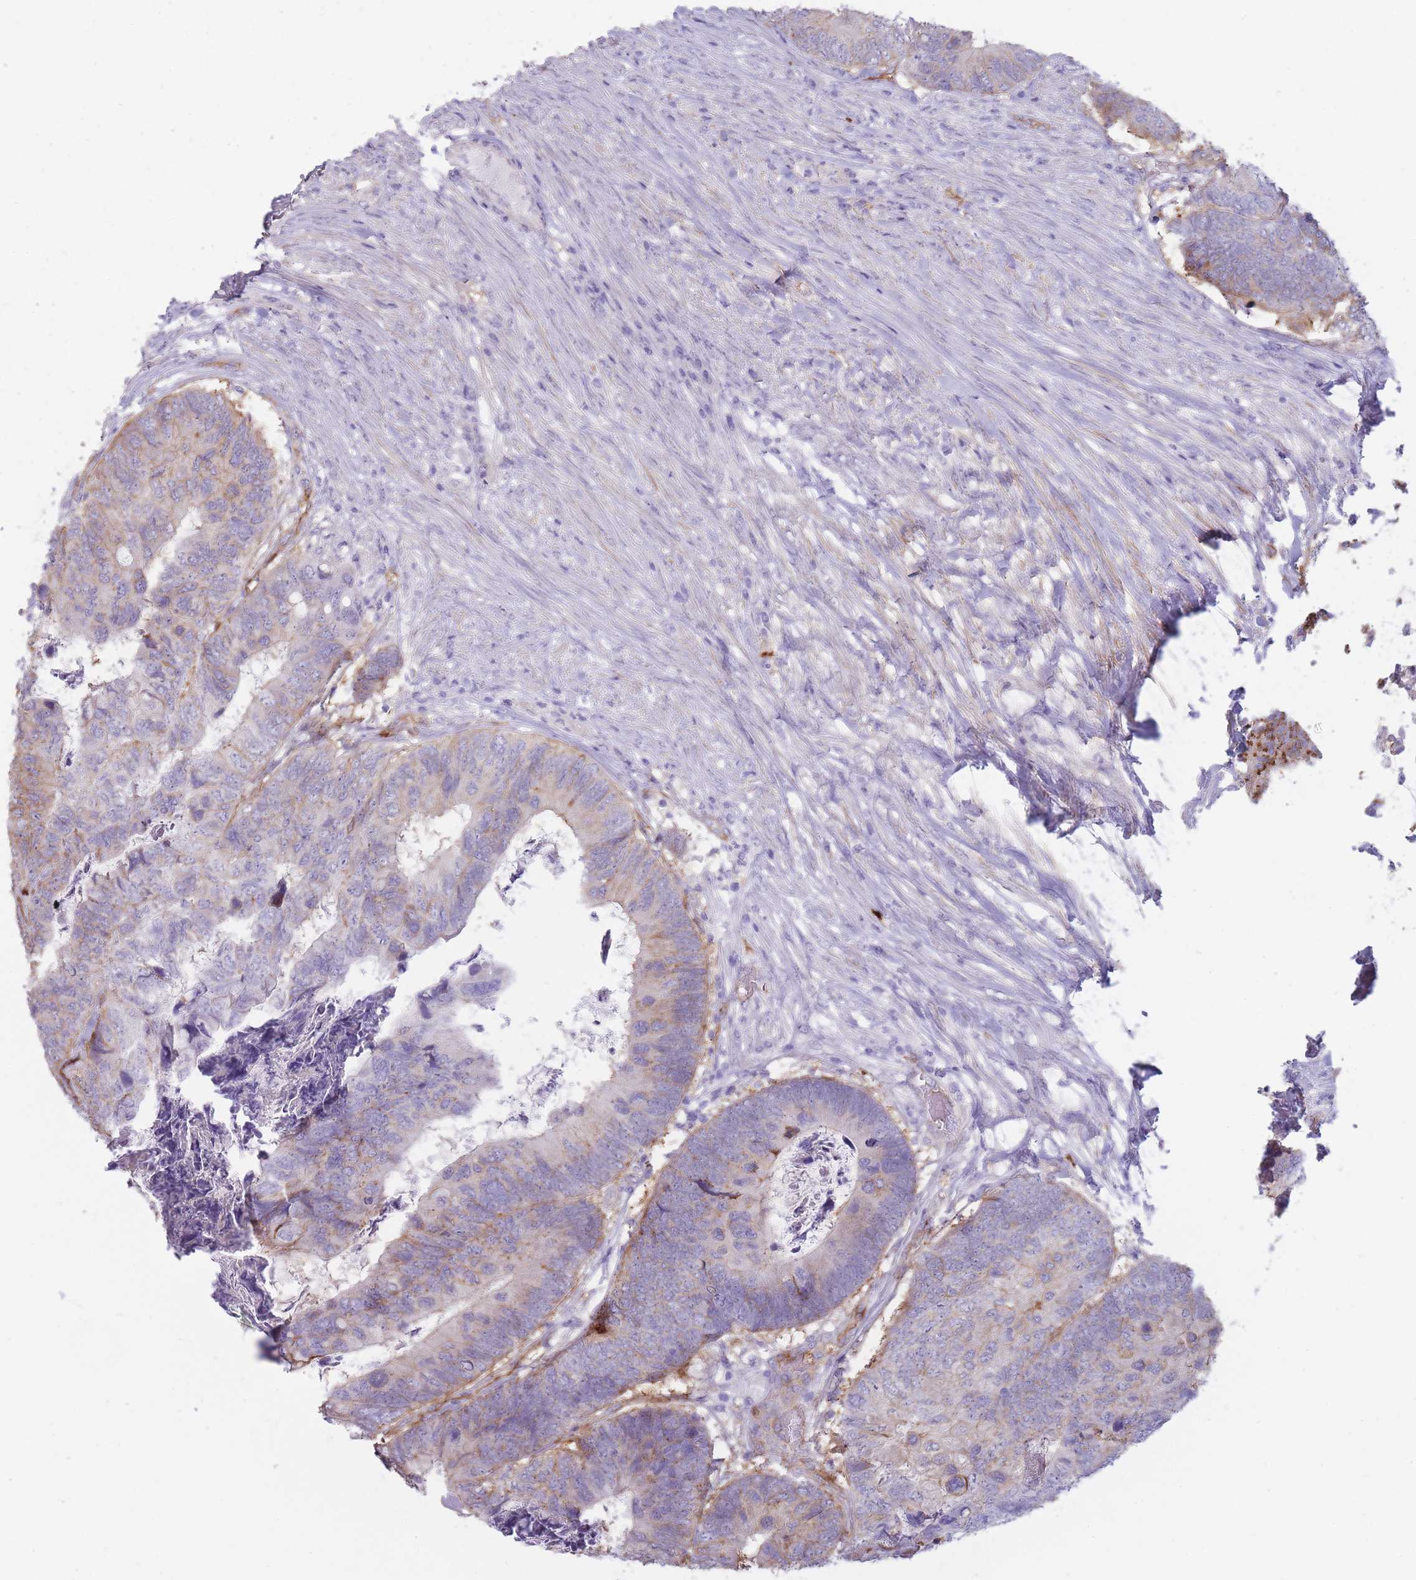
{"staining": {"intensity": "moderate", "quantity": "25%-75%", "location": "cytoplasmic/membranous"}, "tissue": "colorectal cancer", "cell_type": "Tumor cells", "image_type": "cancer", "snomed": [{"axis": "morphology", "description": "Adenocarcinoma, NOS"}, {"axis": "topography", "description": "Colon"}], "caption": "IHC of adenocarcinoma (colorectal) shows medium levels of moderate cytoplasmic/membranous staining in about 25%-75% of tumor cells.", "gene": "UTP14A", "patient": {"sex": "female", "age": 67}}